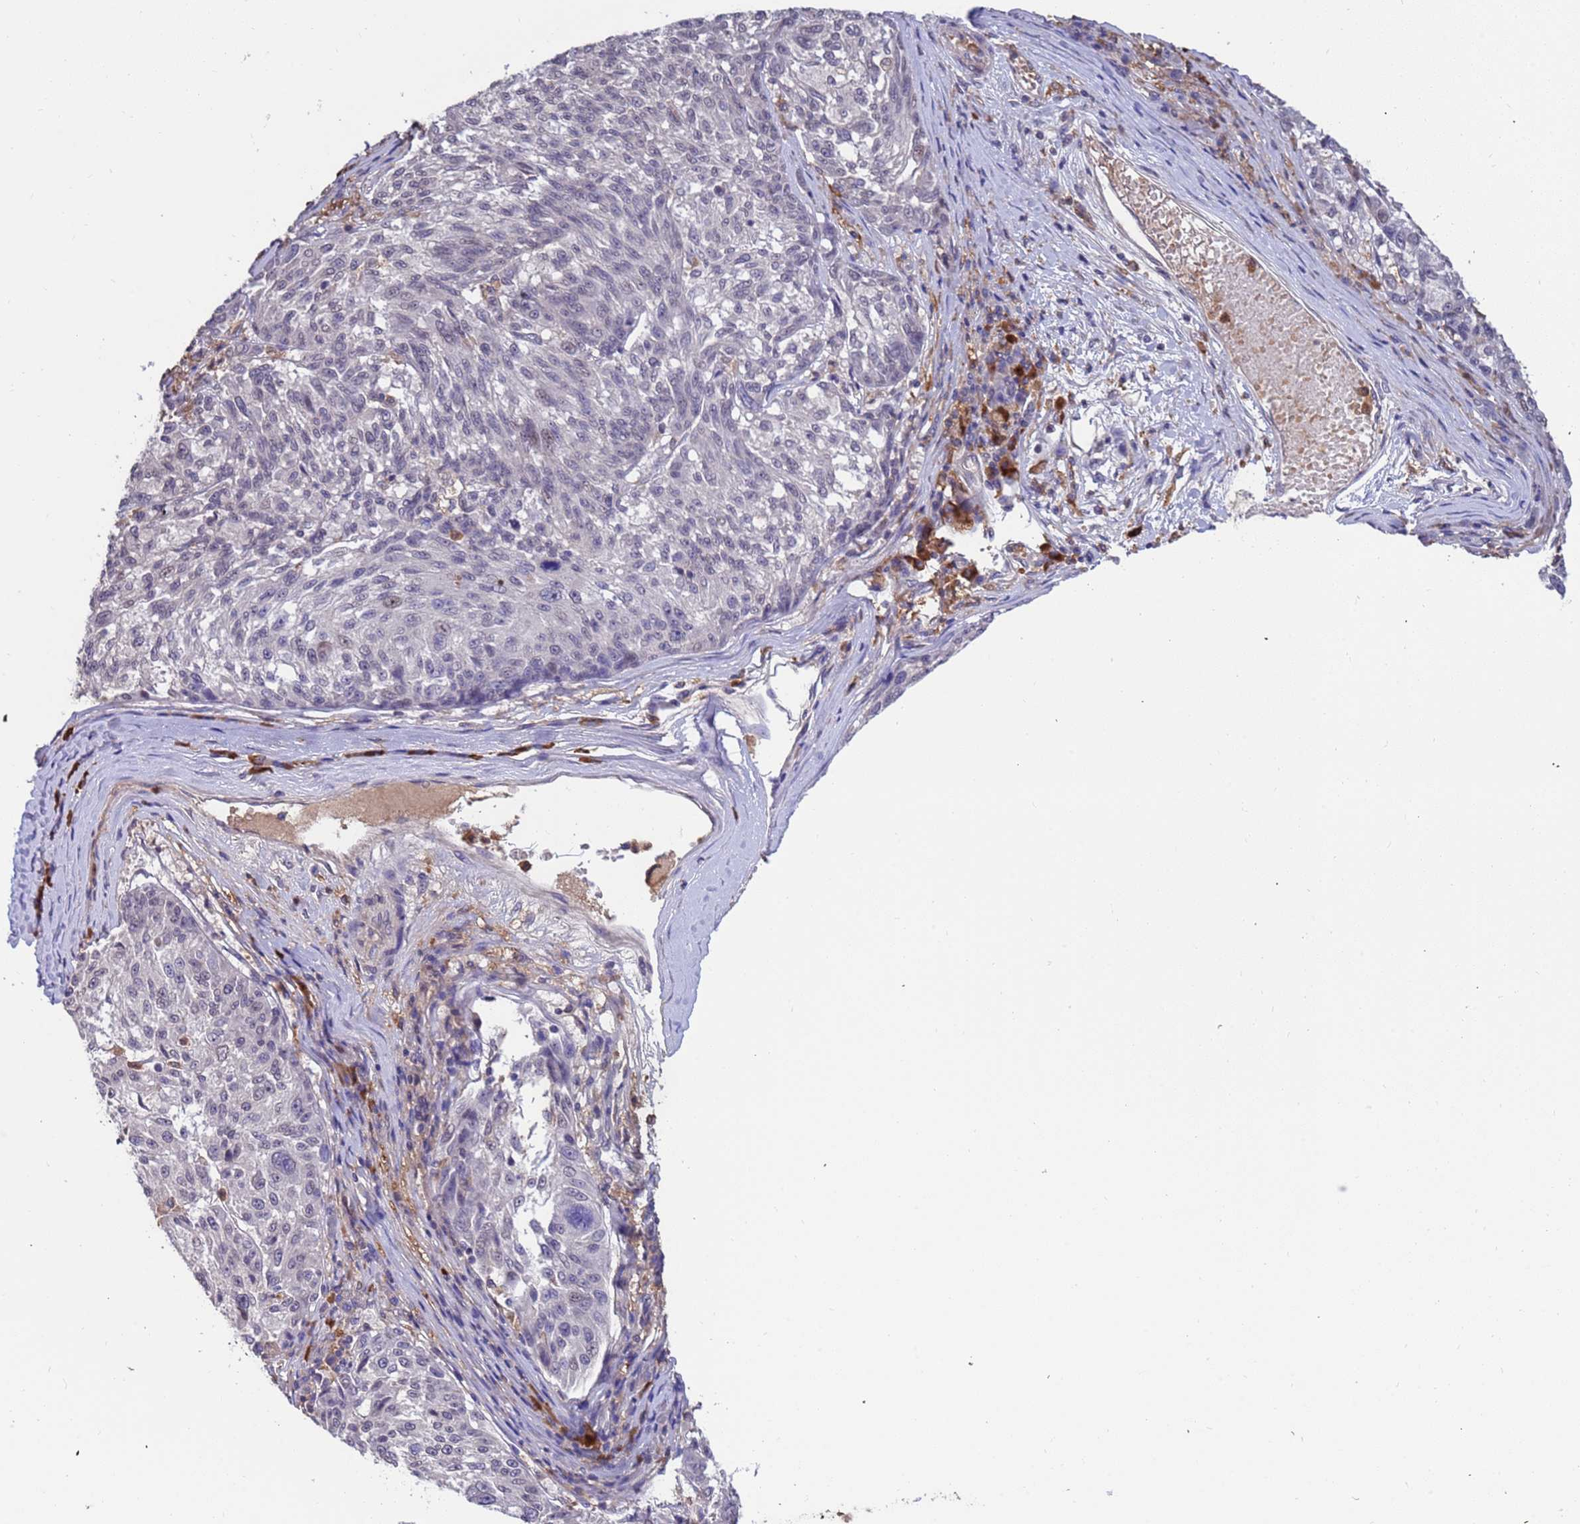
{"staining": {"intensity": "negative", "quantity": "none", "location": "none"}, "tissue": "melanoma", "cell_type": "Tumor cells", "image_type": "cancer", "snomed": [{"axis": "morphology", "description": "Malignant melanoma, NOS"}, {"axis": "topography", "description": "Skin"}], "caption": "Photomicrograph shows no protein expression in tumor cells of melanoma tissue. (Immunohistochemistry (ihc), brightfield microscopy, high magnification).", "gene": "AMPD3", "patient": {"sex": "male", "age": 53}}